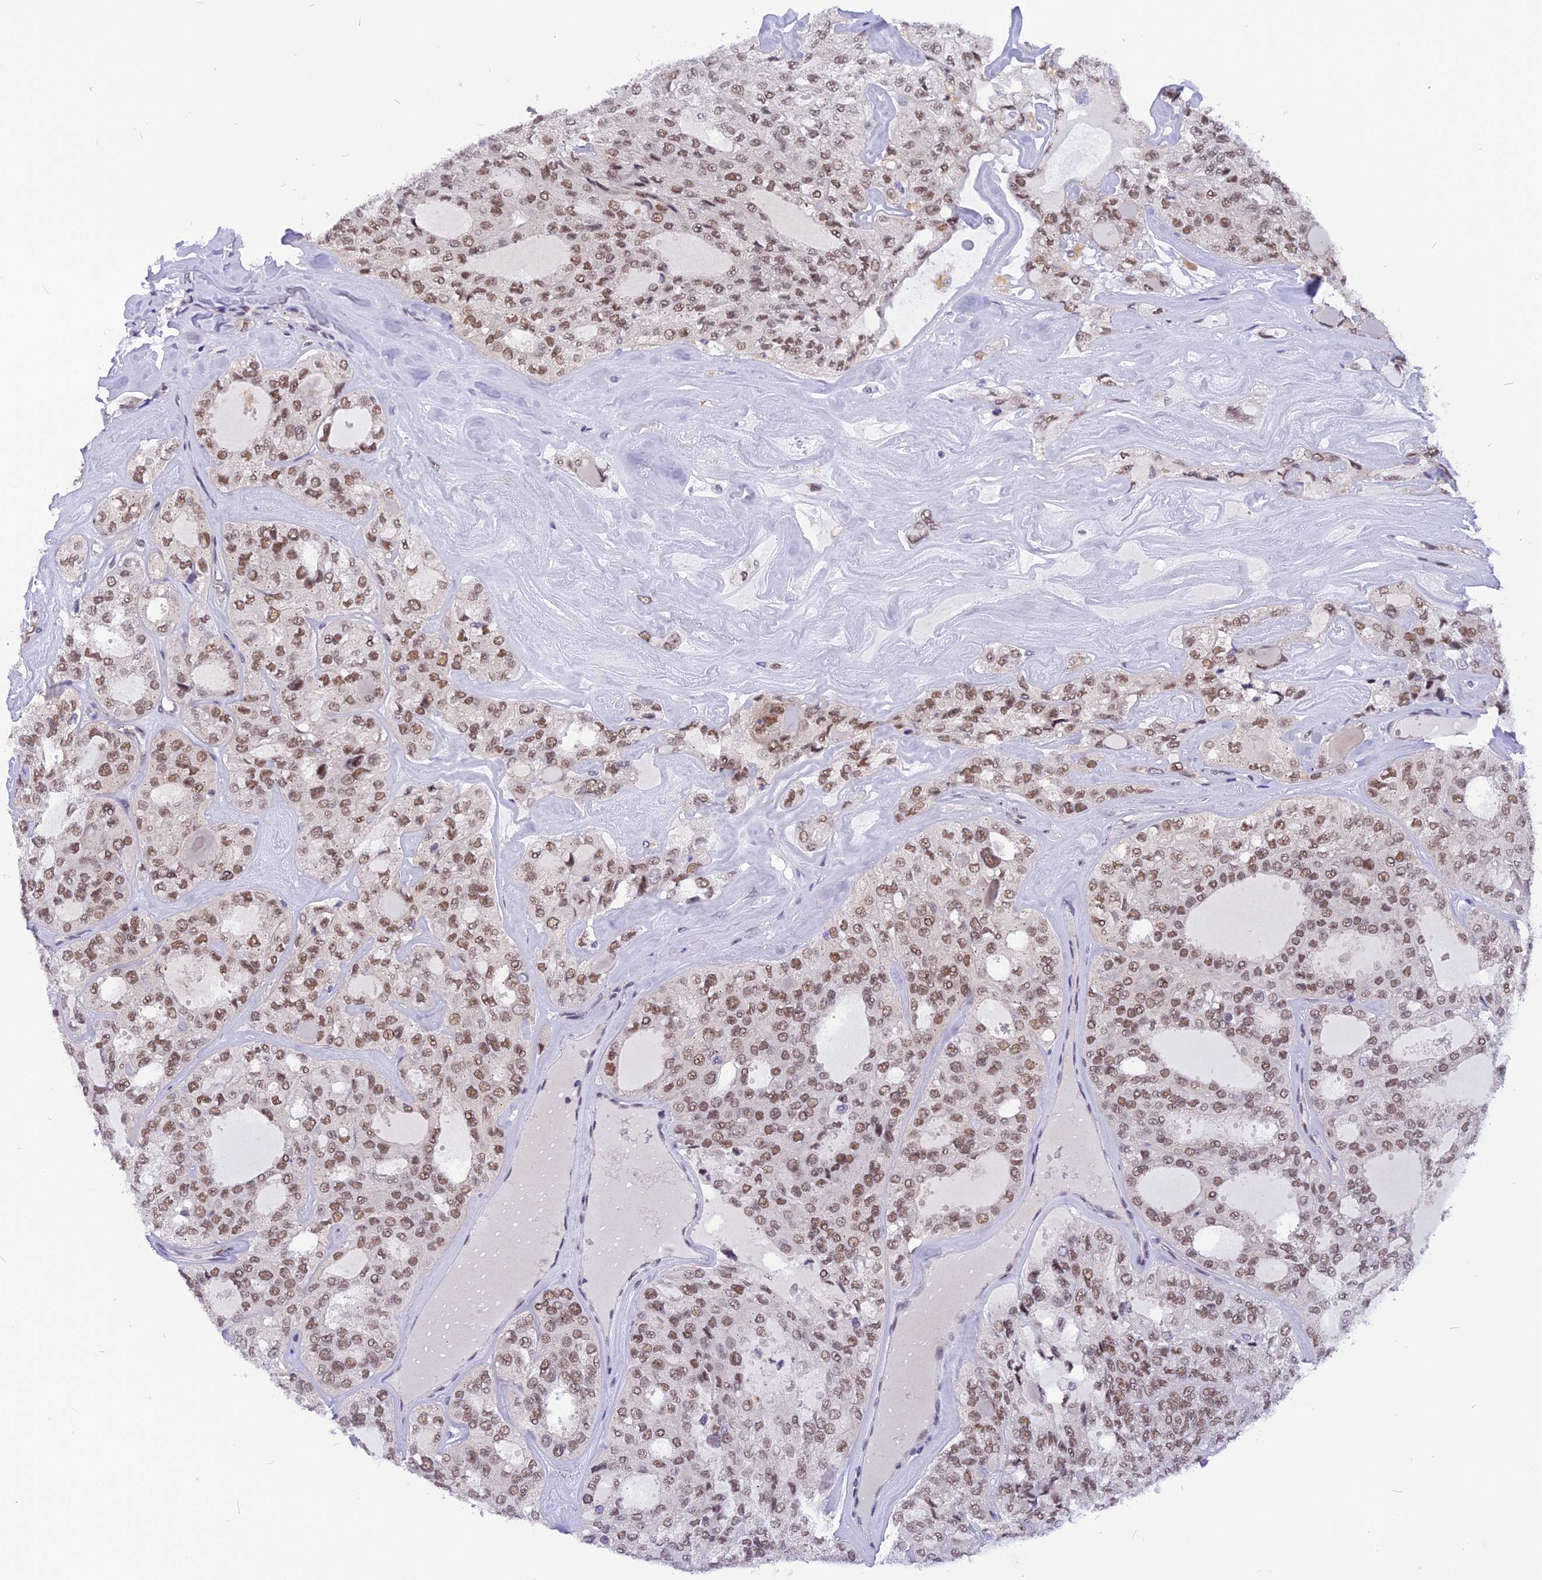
{"staining": {"intensity": "moderate", "quantity": ">75%", "location": "nuclear"}, "tissue": "thyroid cancer", "cell_type": "Tumor cells", "image_type": "cancer", "snomed": [{"axis": "morphology", "description": "Follicular adenoma carcinoma, NOS"}, {"axis": "topography", "description": "Thyroid gland"}], "caption": "The image shows immunohistochemical staining of follicular adenoma carcinoma (thyroid). There is moderate nuclear expression is present in approximately >75% of tumor cells. Using DAB (3,3'-diaminobenzidine) (brown) and hematoxylin (blue) stains, captured at high magnification using brightfield microscopy.", "gene": "IRF2BP1", "patient": {"sex": "male", "age": 75}}